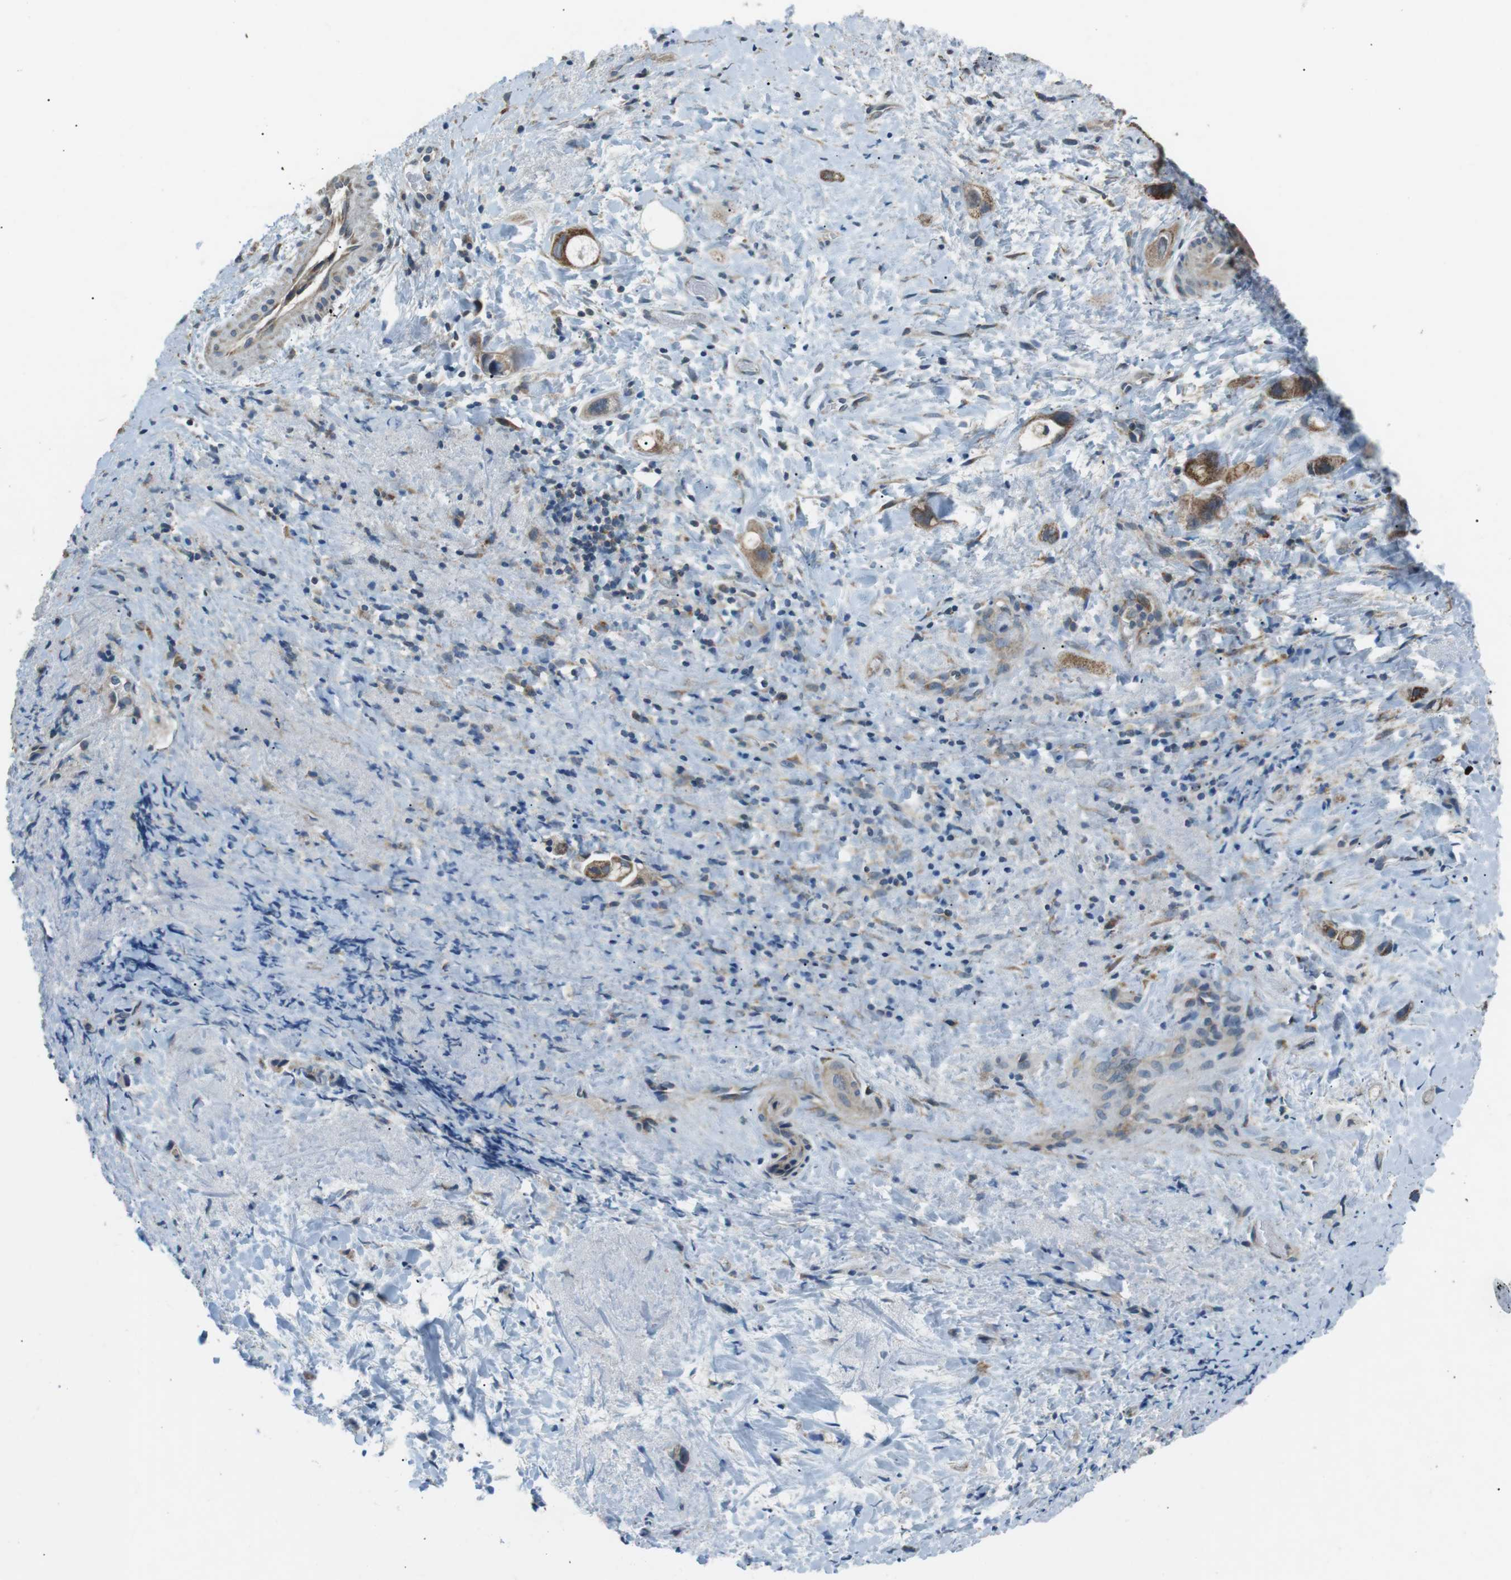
{"staining": {"intensity": "moderate", "quantity": "25%-75%", "location": "cytoplasmic/membranous"}, "tissue": "liver cancer", "cell_type": "Tumor cells", "image_type": "cancer", "snomed": [{"axis": "morphology", "description": "Cholangiocarcinoma"}, {"axis": "topography", "description": "Liver"}], "caption": "Liver cholangiocarcinoma stained with IHC reveals moderate cytoplasmic/membranous positivity in about 25%-75% of tumor cells.", "gene": "BACE1", "patient": {"sex": "female", "age": 65}}